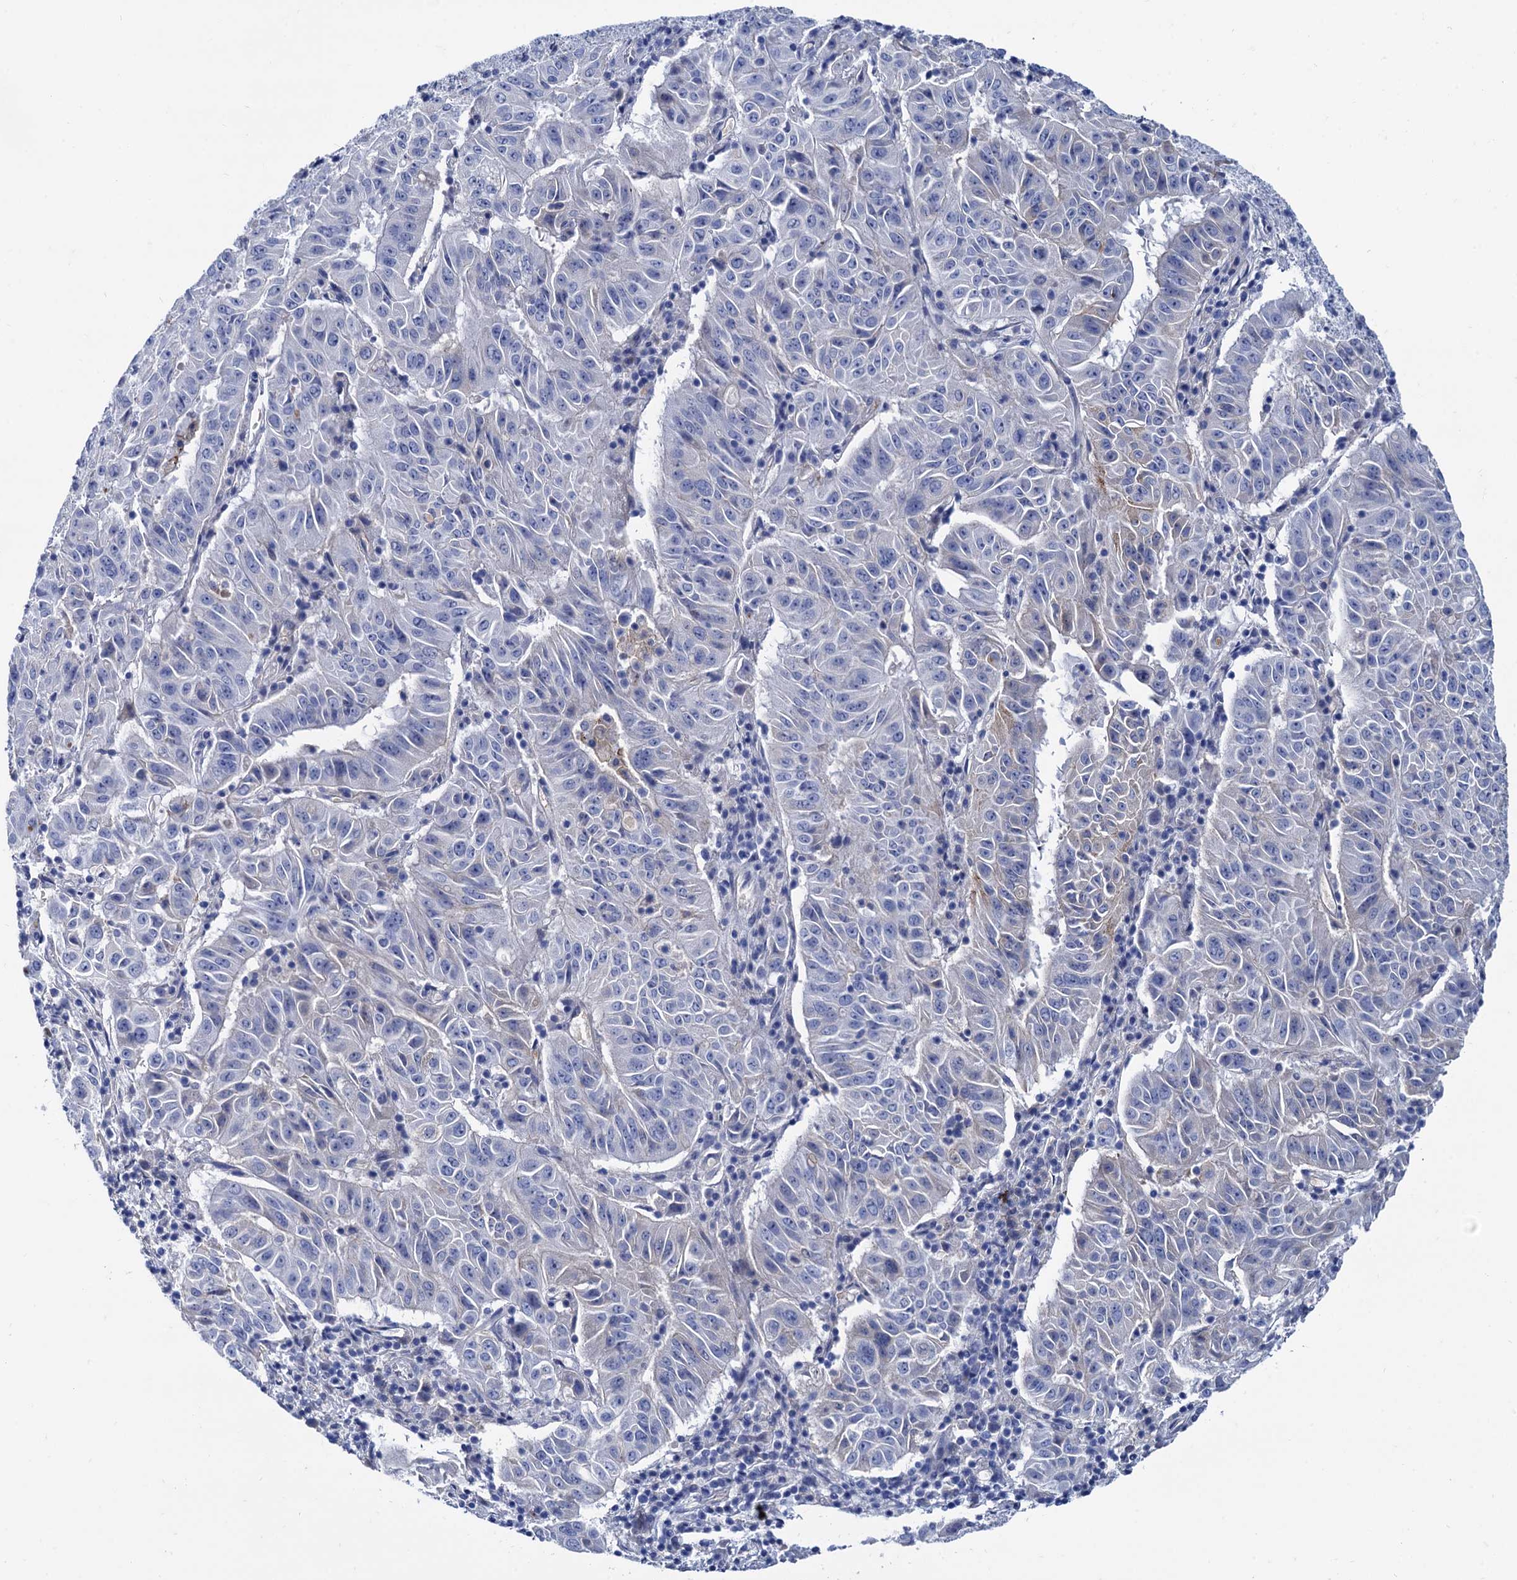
{"staining": {"intensity": "negative", "quantity": "none", "location": "none"}, "tissue": "pancreatic cancer", "cell_type": "Tumor cells", "image_type": "cancer", "snomed": [{"axis": "morphology", "description": "Adenocarcinoma, NOS"}, {"axis": "topography", "description": "Pancreas"}], "caption": "High power microscopy photomicrograph of an immunohistochemistry (IHC) photomicrograph of pancreatic cancer, revealing no significant staining in tumor cells.", "gene": "TMEM72", "patient": {"sex": "male", "age": 63}}